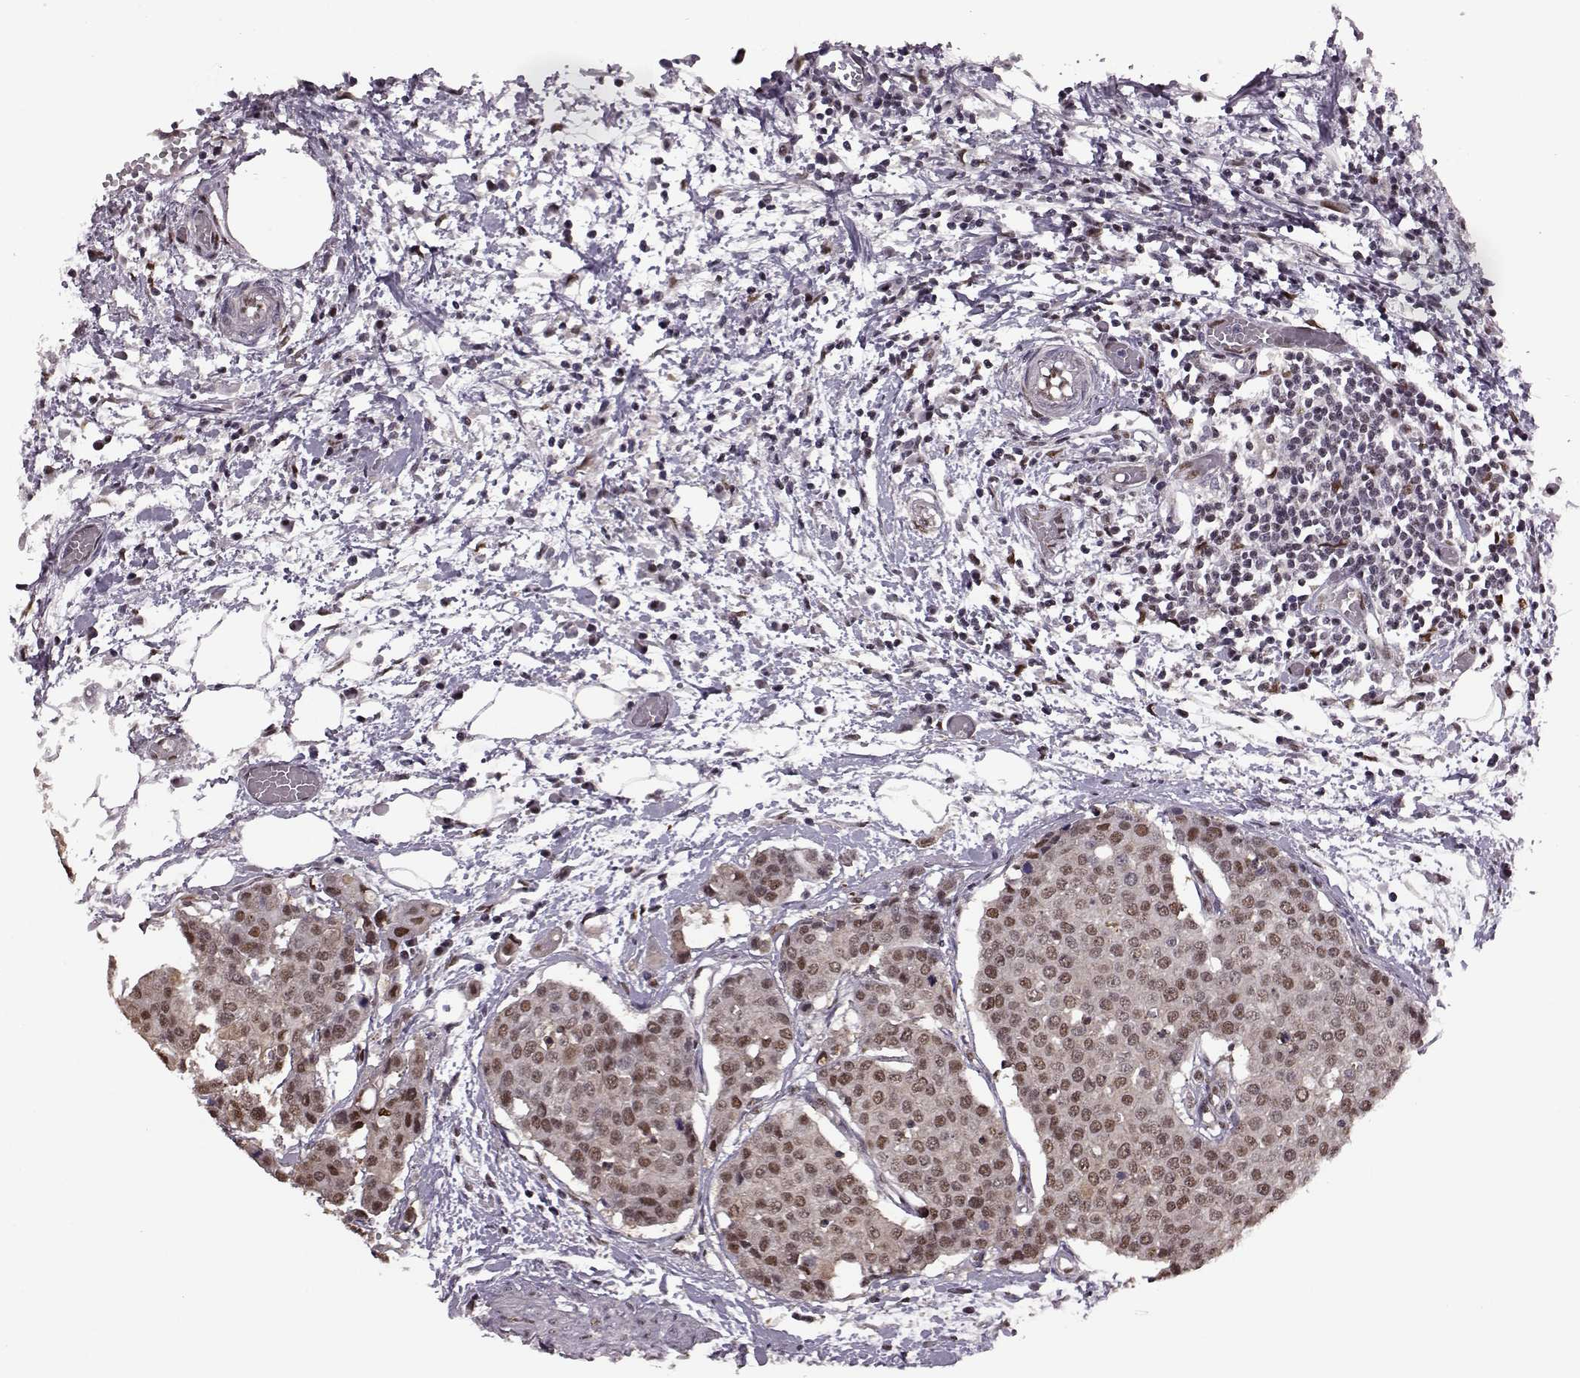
{"staining": {"intensity": "moderate", "quantity": ">75%", "location": "nuclear"}, "tissue": "carcinoid", "cell_type": "Tumor cells", "image_type": "cancer", "snomed": [{"axis": "morphology", "description": "Carcinoid, malignant, NOS"}, {"axis": "topography", "description": "Colon"}], "caption": "Immunohistochemical staining of human carcinoid (malignant) exhibits medium levels of moderate nuclear protein positivity in approximately >75% of tumor cells. Immunohistochemistry stains the protein in brown and the nuclei are stained blue.", "gene": "FTO", "patient": {"sex": "male", "age": 81}}